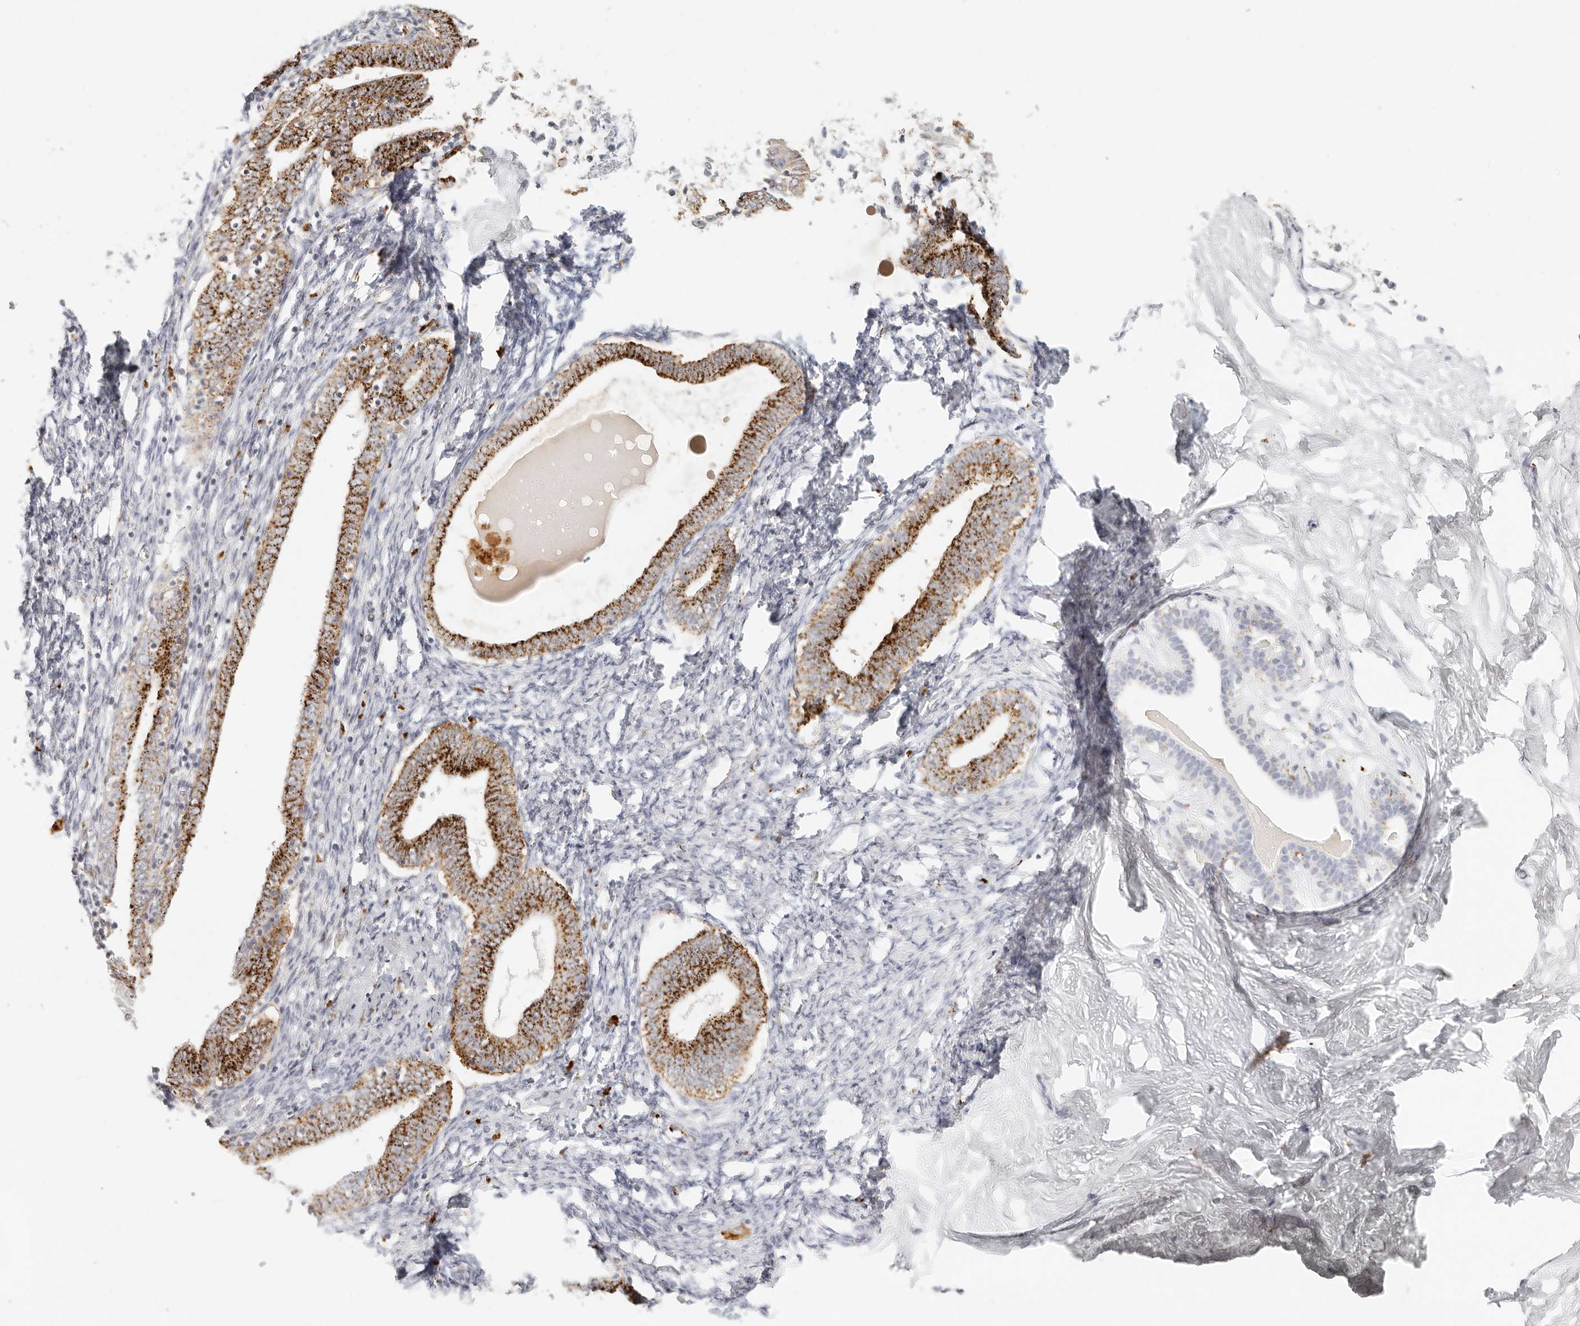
{"staining": {"intensity": "negative", "quantity": "none", "location": "none"}, "tissue": "endometrium", "cell_type": "Cells in endometrial stroma", "image_type": "normal", "snomed": [{"axis": "morphology", "description": "Normal tissue, NOS"}, {"axis": "topography", "description": "Endometrium"}], "caption": "DAB immunohistochemical staining of normal human endometrium demonstrates no significant positivity in cells in endometrial stroma. The staining is performed using DAB (3,3'-diaminobenzidine) brown chromogen with nuclei counter-stained in using hematoxylin.", "gene": "RNASET2", "patient": {"sex": "female", "age": 72}}